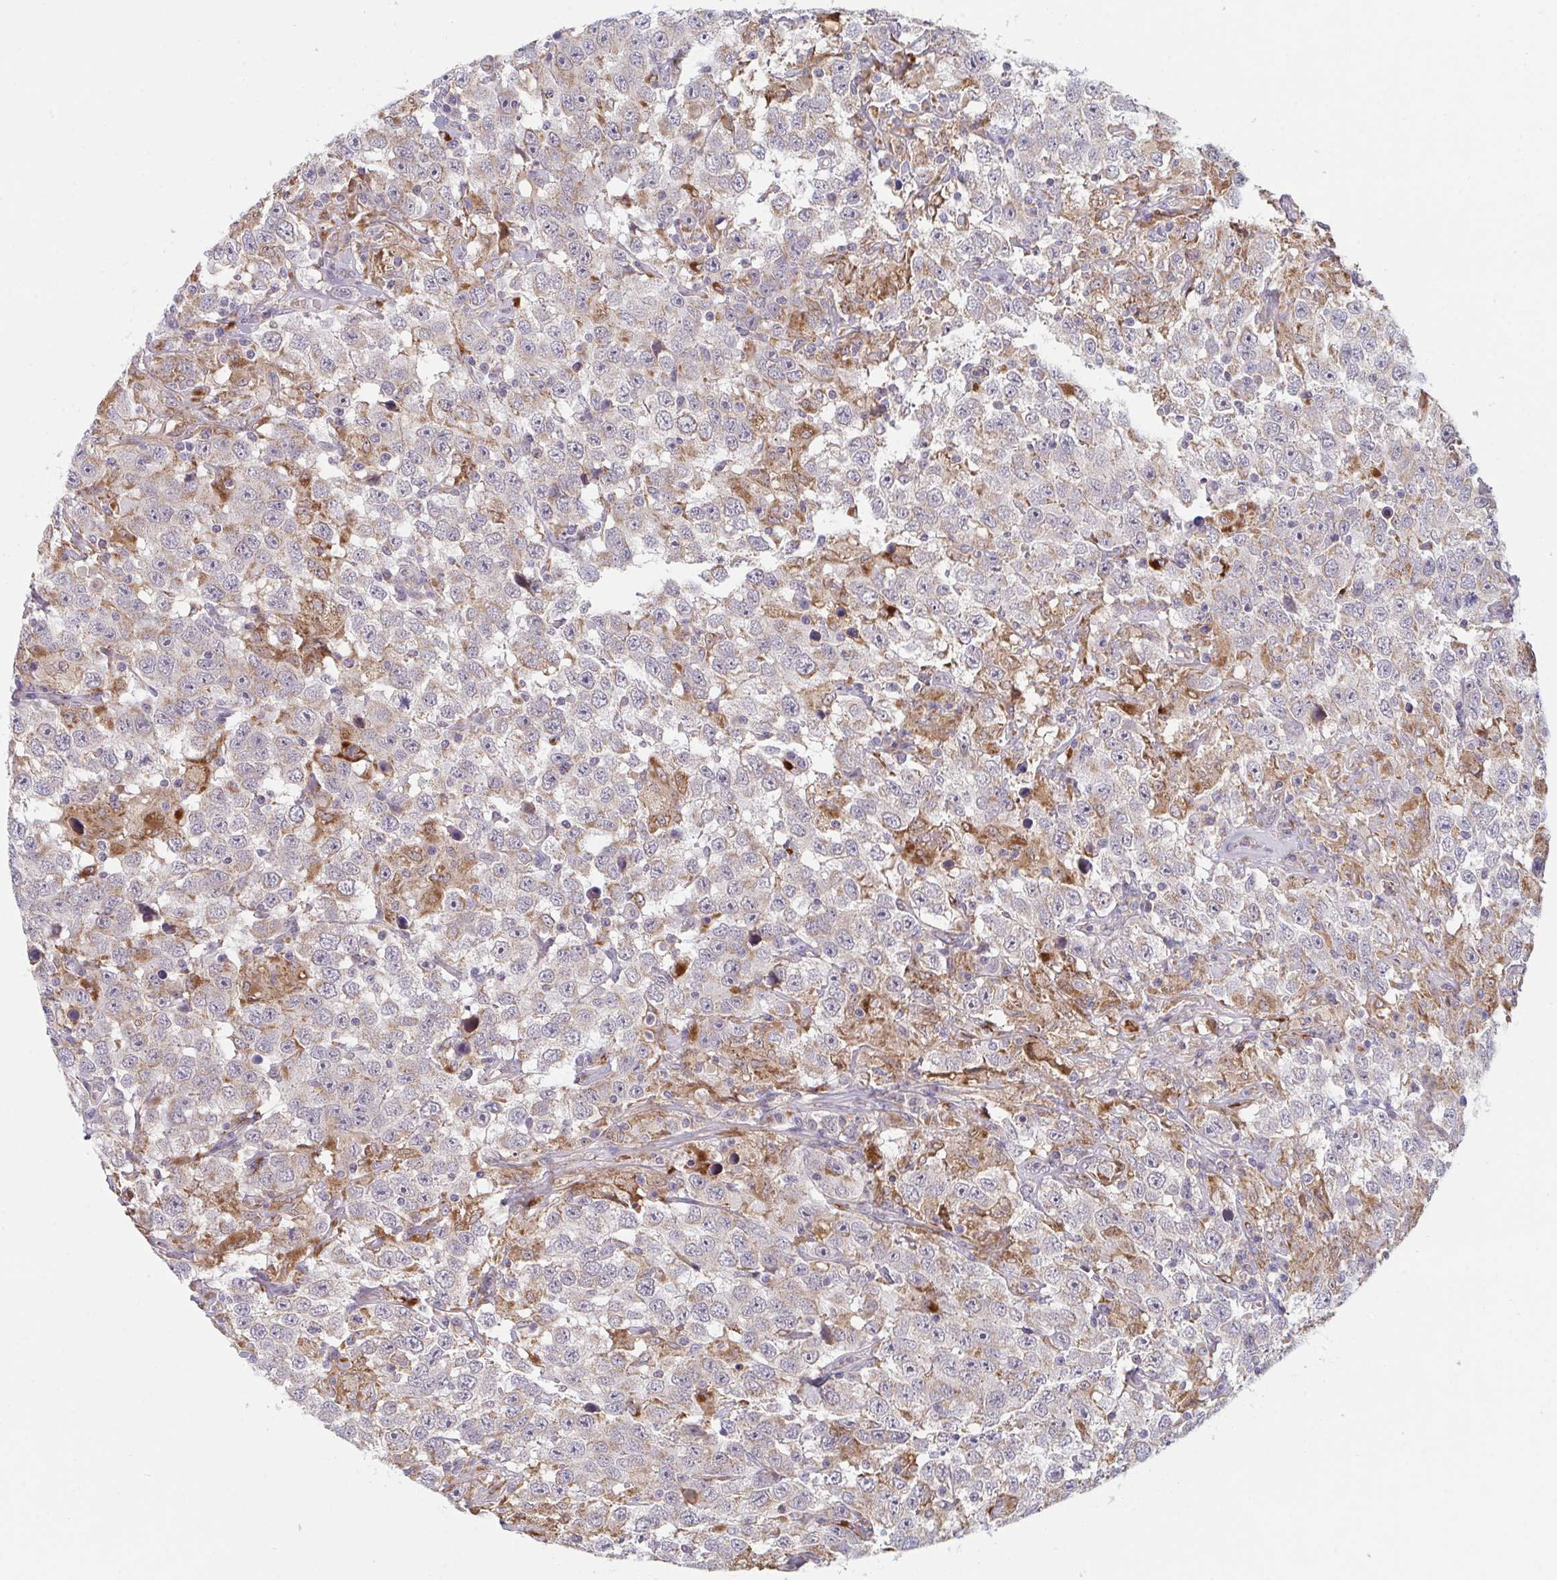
{"staining": {"intensity": "weak", "quantity": "25%-75%", "location": "cytoplasmic/membranous"}, "tissue": "testis cancer", "cell_type": "Tumor cells", "image_type": "cancer", "snomed": [{"axis": "morphology", "description": "Seminoma, NOS"}, {"axis": "topography", "description": "Testis"}], "caption": "The photomicrograph displays a brown stain indicating the presence of a protein in the cytoplasmic/membranous of tumor cells in testis cancer. The staining was performed using DAB, with brown indicating positive protein expression. Nuclei are stained blue with hematoxylin.", "gene": "XAF1", "patient": {"sex": "male", "age": 41}}